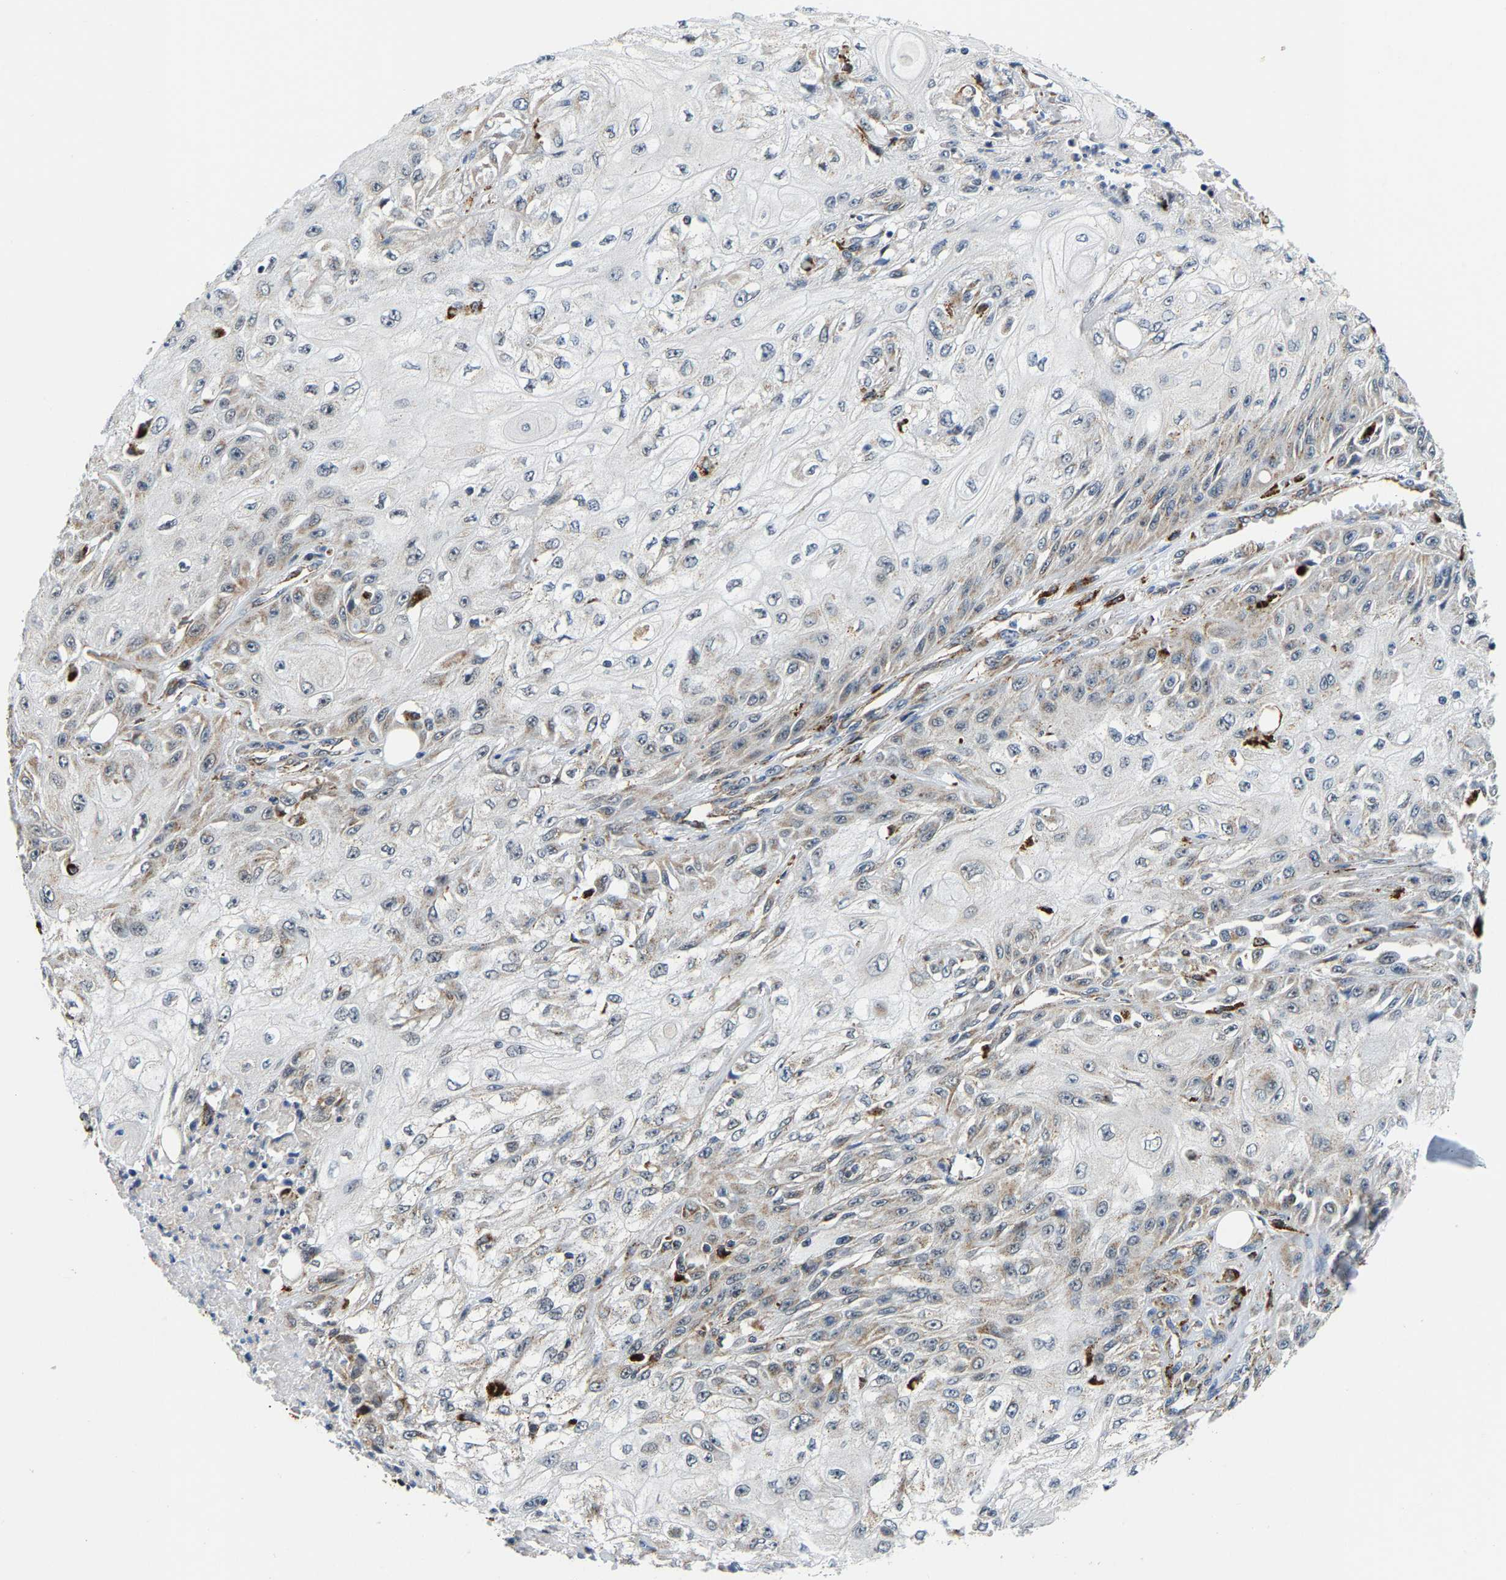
{"staining": {"intensity": "weak", "quantity": "<25%", "location": "cytoplasmic/membranous"}, "tissue": "skin cancer", "cell_type": "Tumor cells", "image_type": "cancer", "snomed": [{"axis": "morphology", "description": "Squamous cell carcinoma, NOS"}, {"axis": "morphology", "description": "Squamous cell carcinoma, metastatic, NOS"}, {"axis": "topography", "description": "Skin"}, {"axis": "topography", "description": "Lymph node"}], "caption": "Micrograph shows no protein positivity in tumor cells of metastatic squamous cell carcinoma (skin) tissue.", "gene": "GIMAP7", "patient": {"sex": "male", "age": 75}}